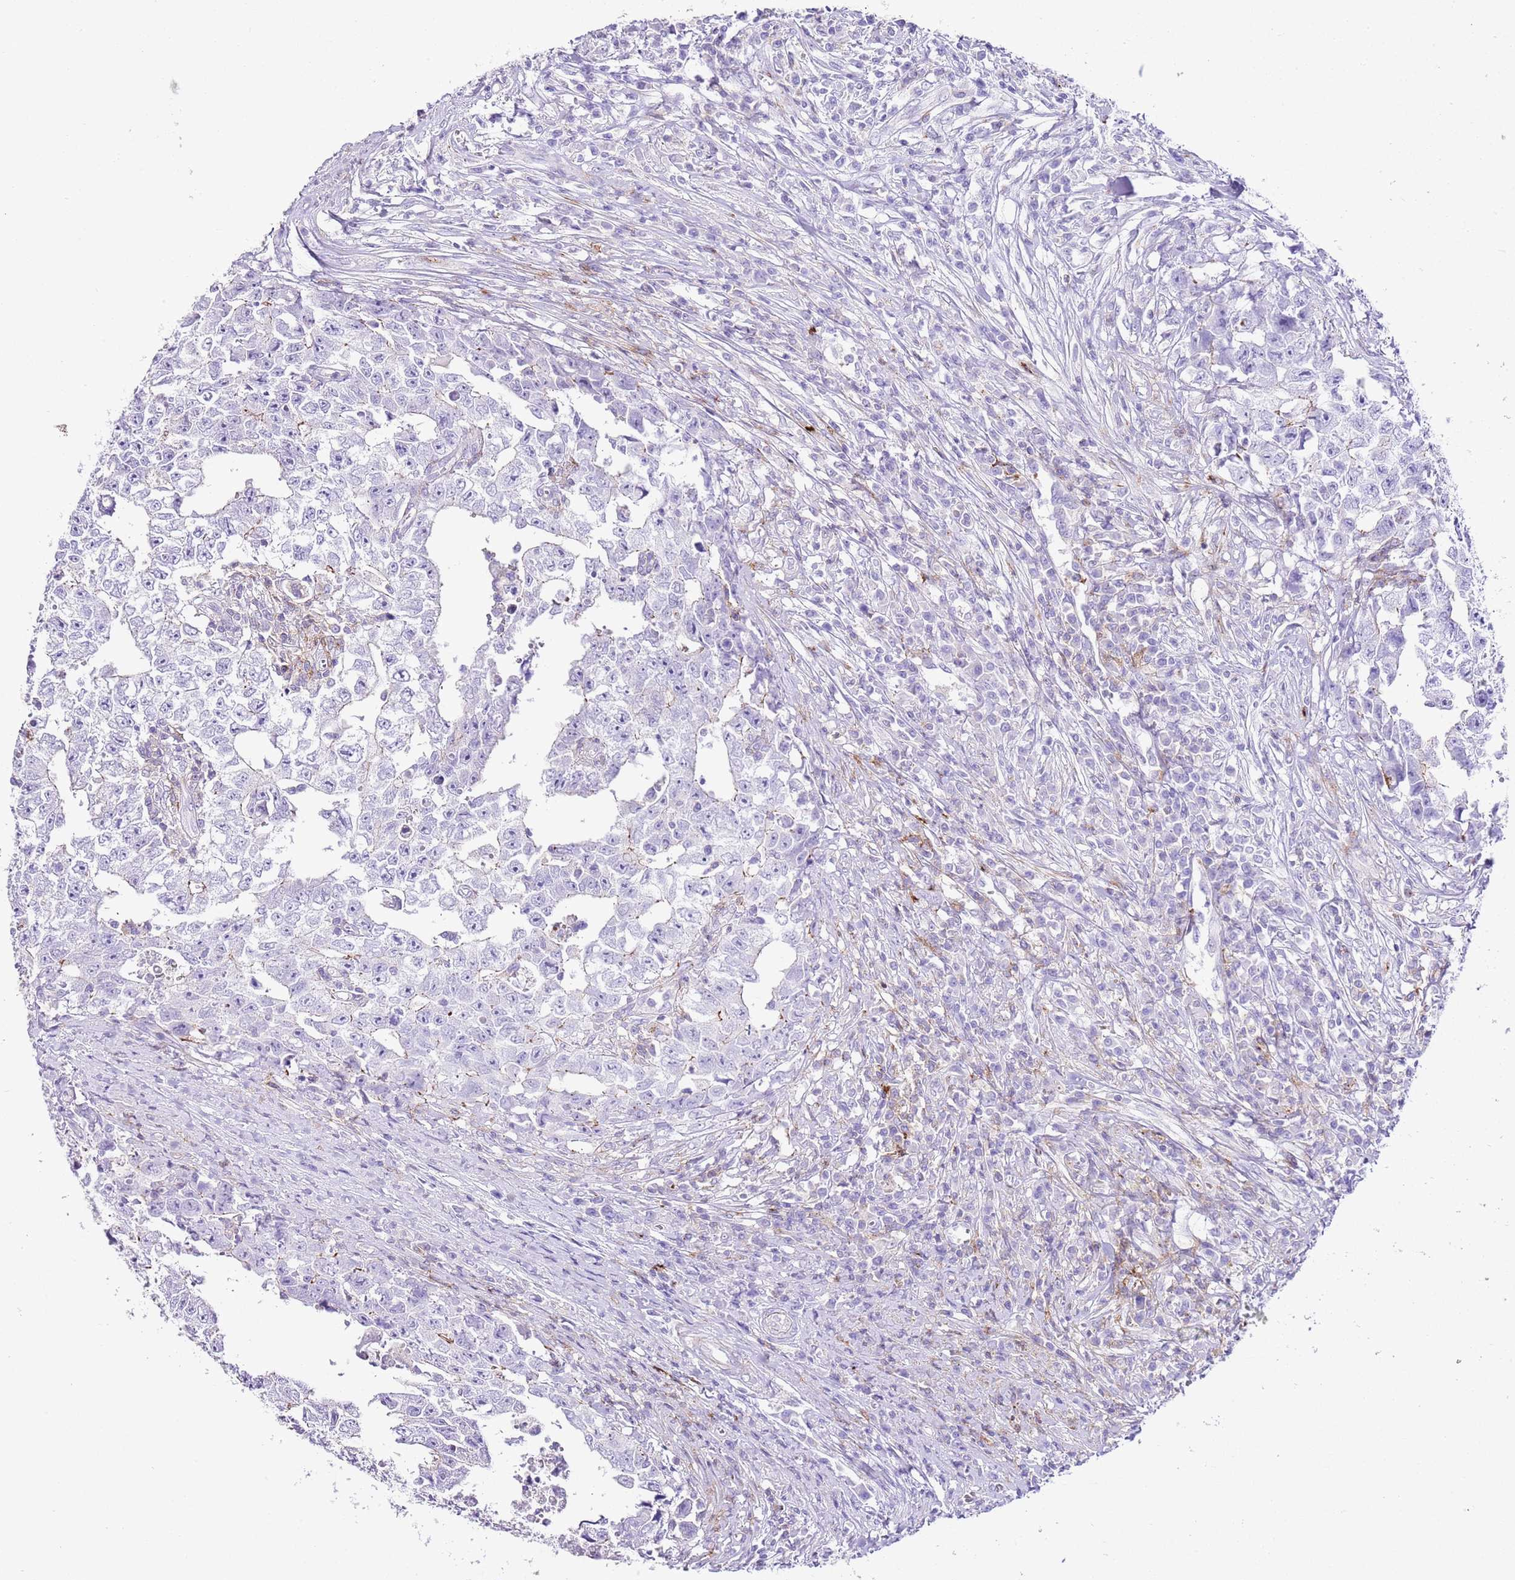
{"staining": {"intensity": "negative", "quantity": "none", "location": "none"}, "tissue": "testis cancer", "cell_type": "Tumor cells", "image_type": "cancer", "snomed": [{"axis": "morphology", "description": "Carcinoma, Embryonal, NOS"}, {"axis": "topography", "description": "Testis"}], "caption": "Tumor cells are negative for protein expression in human embryonal carcinoma (testis).", "gene": "ALDH3A1", "patient": {"sex": "male", "age": 25}}